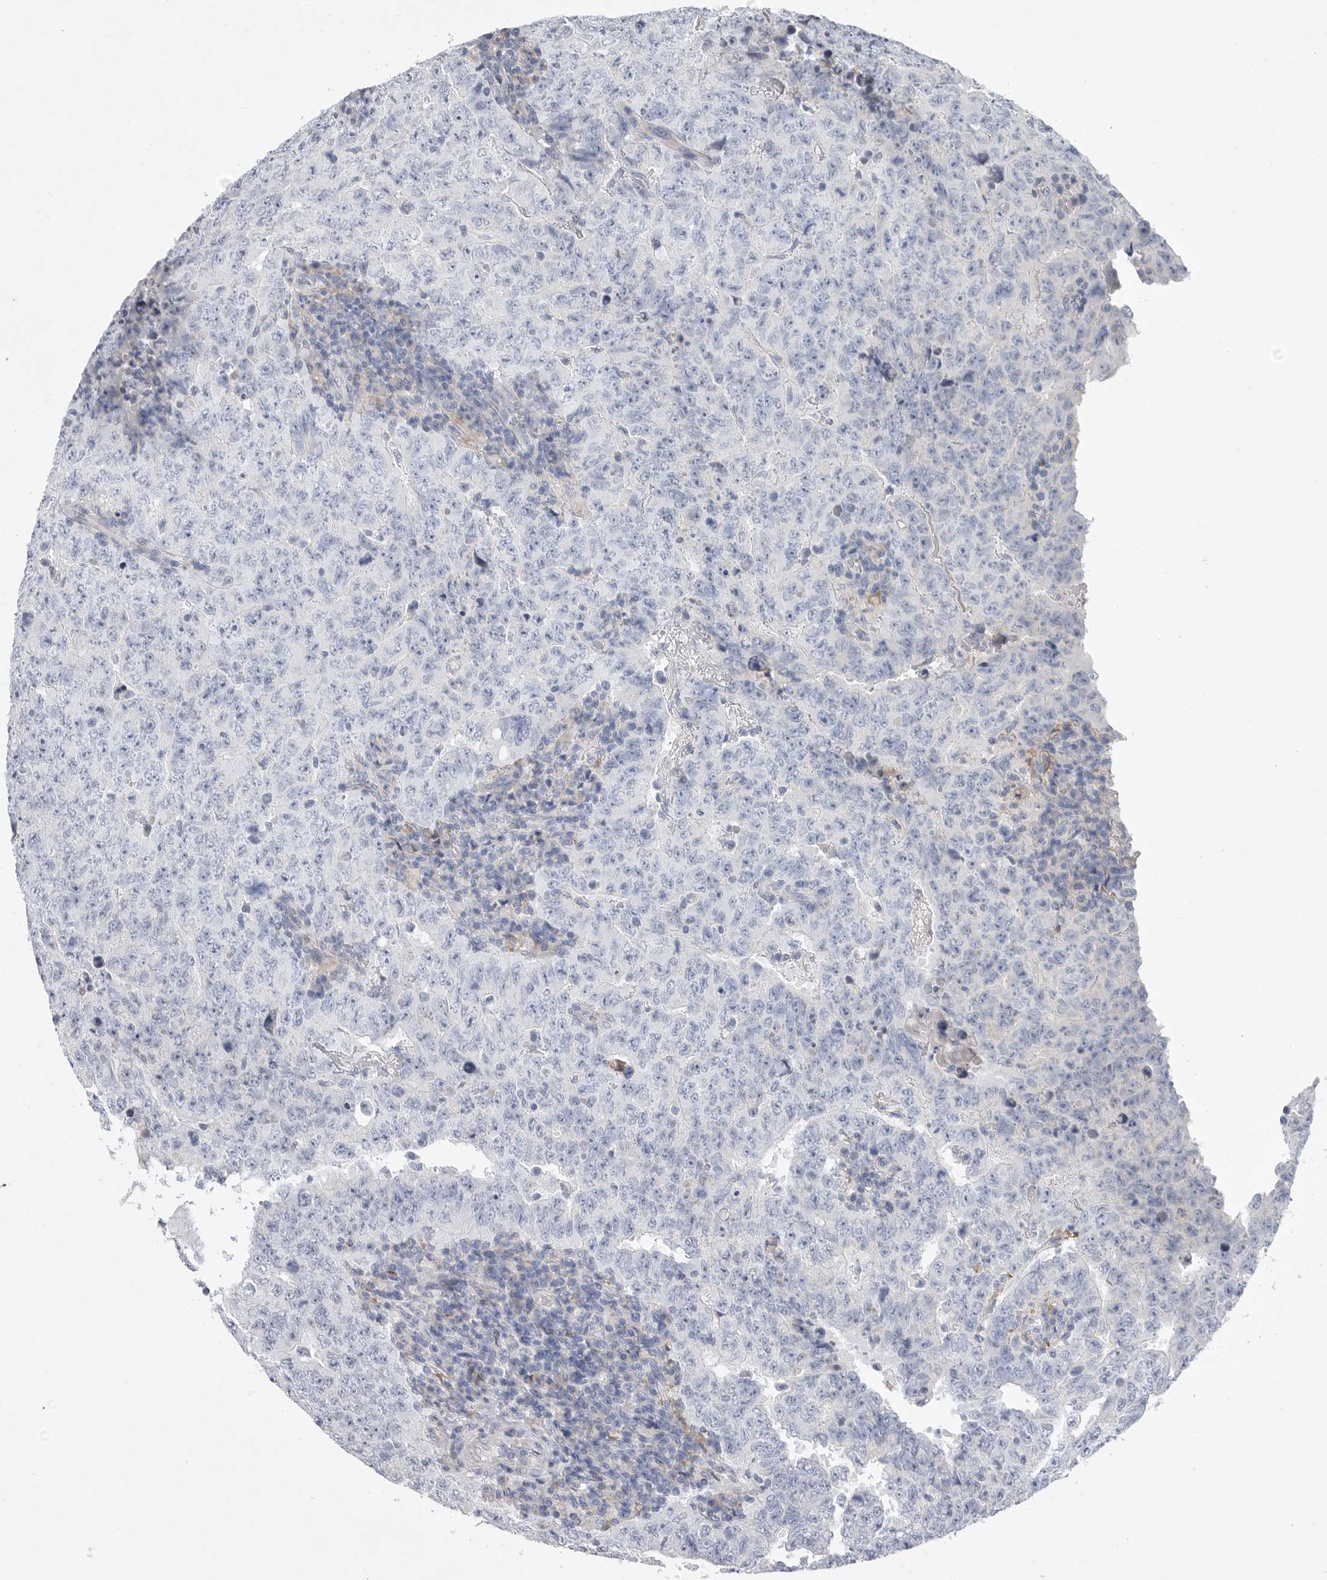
{"staining": {"intensity": "negative", "quantity": "none", "location": "none"}, "tissue": "testis cancer", "cell_type": "Tumor cells", "image_type": "cancer", "snomed": [{"axis": "morphology", "description": "Carcinoma, Embryonal, NOS"}, {"axis": "topography", "description": "Testis"}], "caption": "Immunohistochemistry photomicrograph of neoplastic tissue: human embryonal carcinoma (testis) stained with DAB (3,3'-diaminobenzidine) demonstrates no significant protein positivity in tumor cells.", "gene": "CAMK2B", "patient": {"sex": "male", "age": 26}}